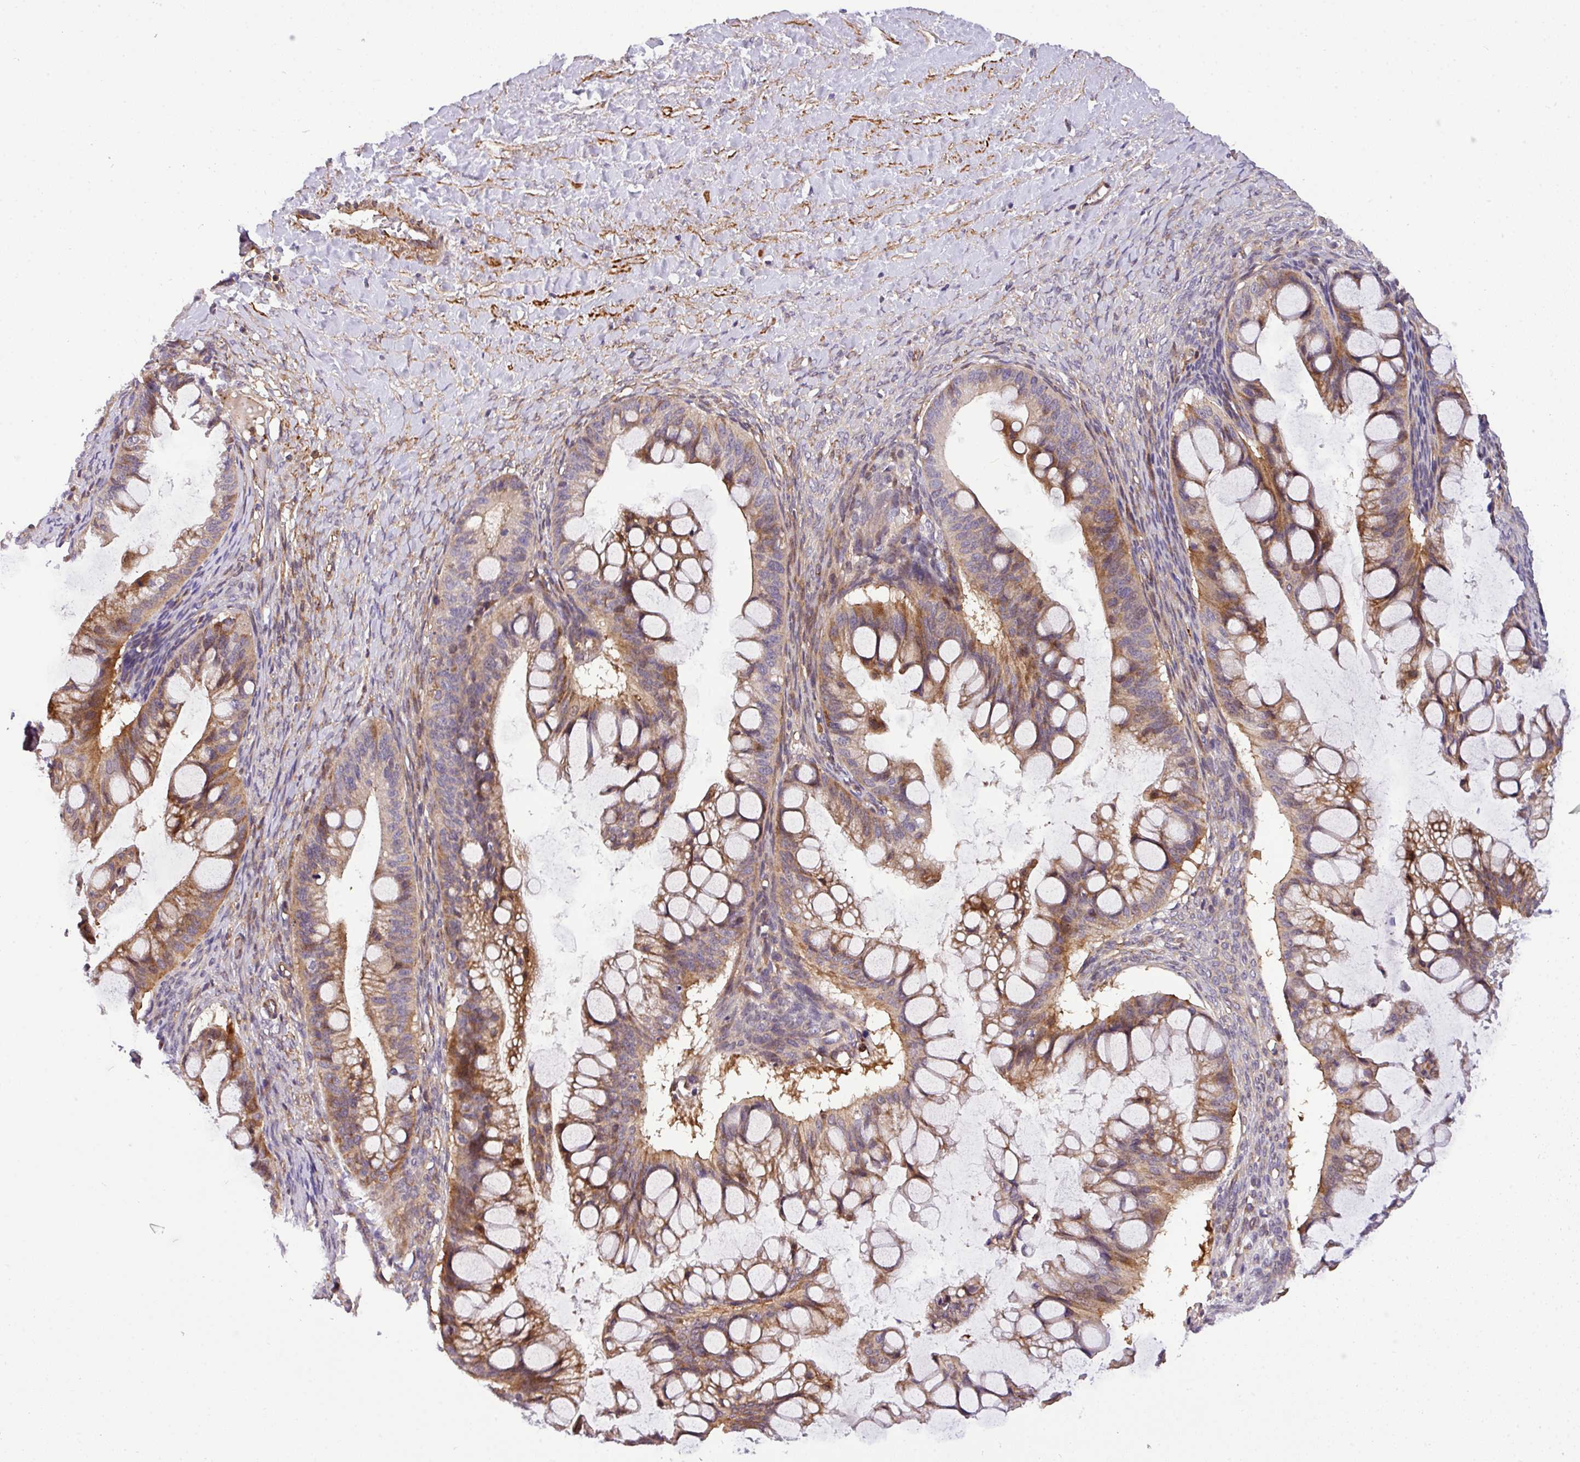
{"staining": {"intensity": "moderate", "quantity": ">75%", "location": "cytoplasmic/membranous"}, "tissue": "ovarian cancer", "cell_type": "Tumor cells", "image_type": "cancer", "snomed": [{"axis": "morphology", "description": "Cystadenocarcinoma, mucinous, NOS"}, {"axis": "topography", "description": "Ovary"}], "caption": "This is a photomicrograph of immunohistochemistry staining of ovarian mucinous cystadenocarcinoma, which shows moderate expression in the cytoplasmic/membranous of tumor cells.", "gene": "CASS4", "patient": {"sex": "female", "age": 73}}